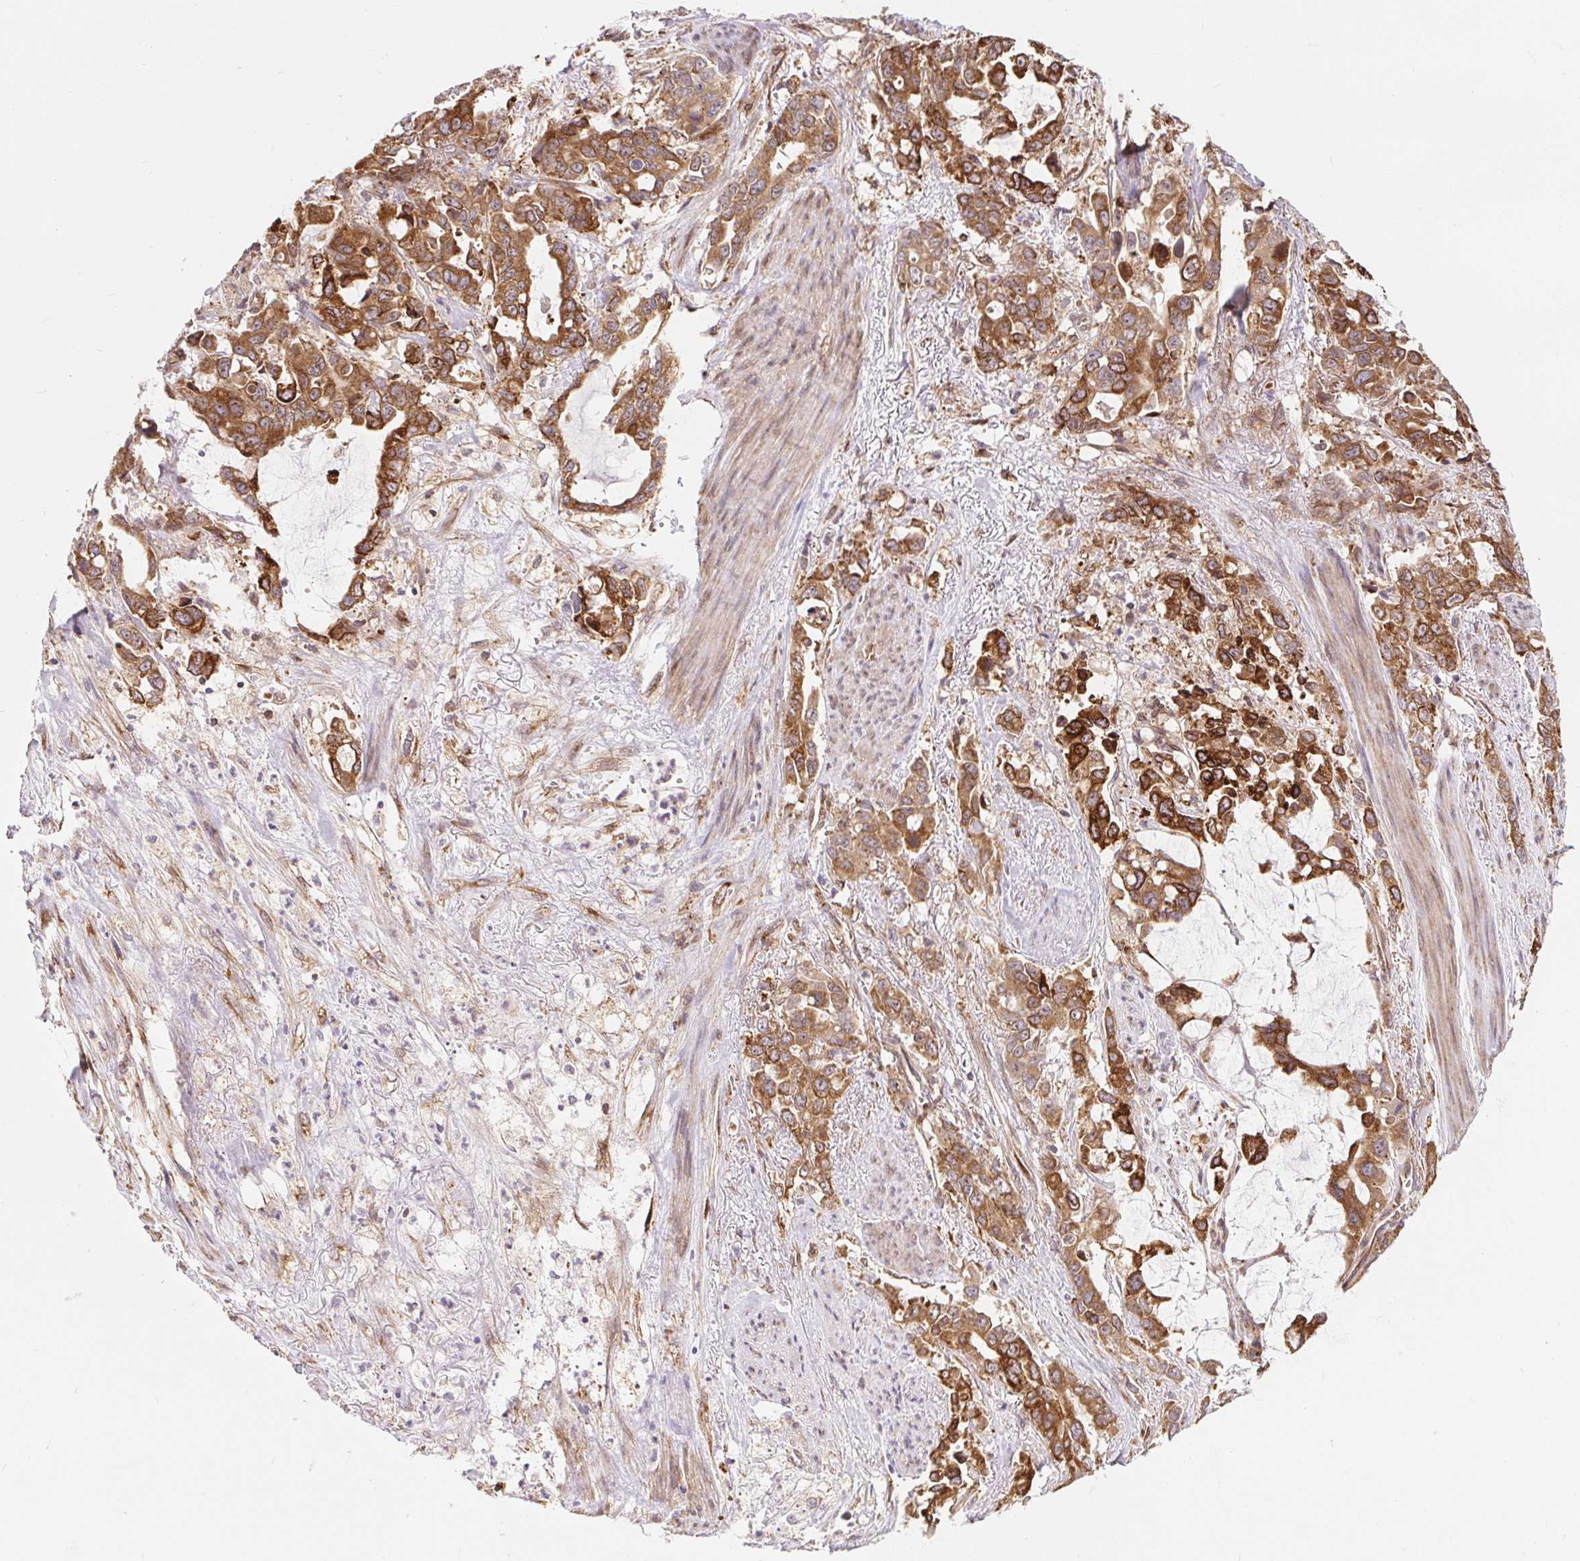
{"staining": {"intensity": "moderate", "quantity": ">75%", "location": "cytoplasmic/membranous"}, "tissue": "stomach cancer", "cell_type": "Tumor cells", "image_type": "cancer", "snomed": [{"axis": "morphology", "description": "Adenocarcinoma, NOS"}, {"axis": "topography", "description": "Stomach, upper"}], "caption": "Immunohistochemistry (IHC) (DAB (3,3'-diaminobenzidine)) staining of stomach cancer (adenocarcinoma) demonstrates moderate cytoplasmic/membranous protein staining in approximately >75% of tumor cells. The staining was performed using DAB (3,3'-diaminobenzidine), with brown indicating positive protein expression. Nuclei are stained blue with hematoxylin.", "gene": "LYPD5", "patient": {"sex": "male", "age": 85}}